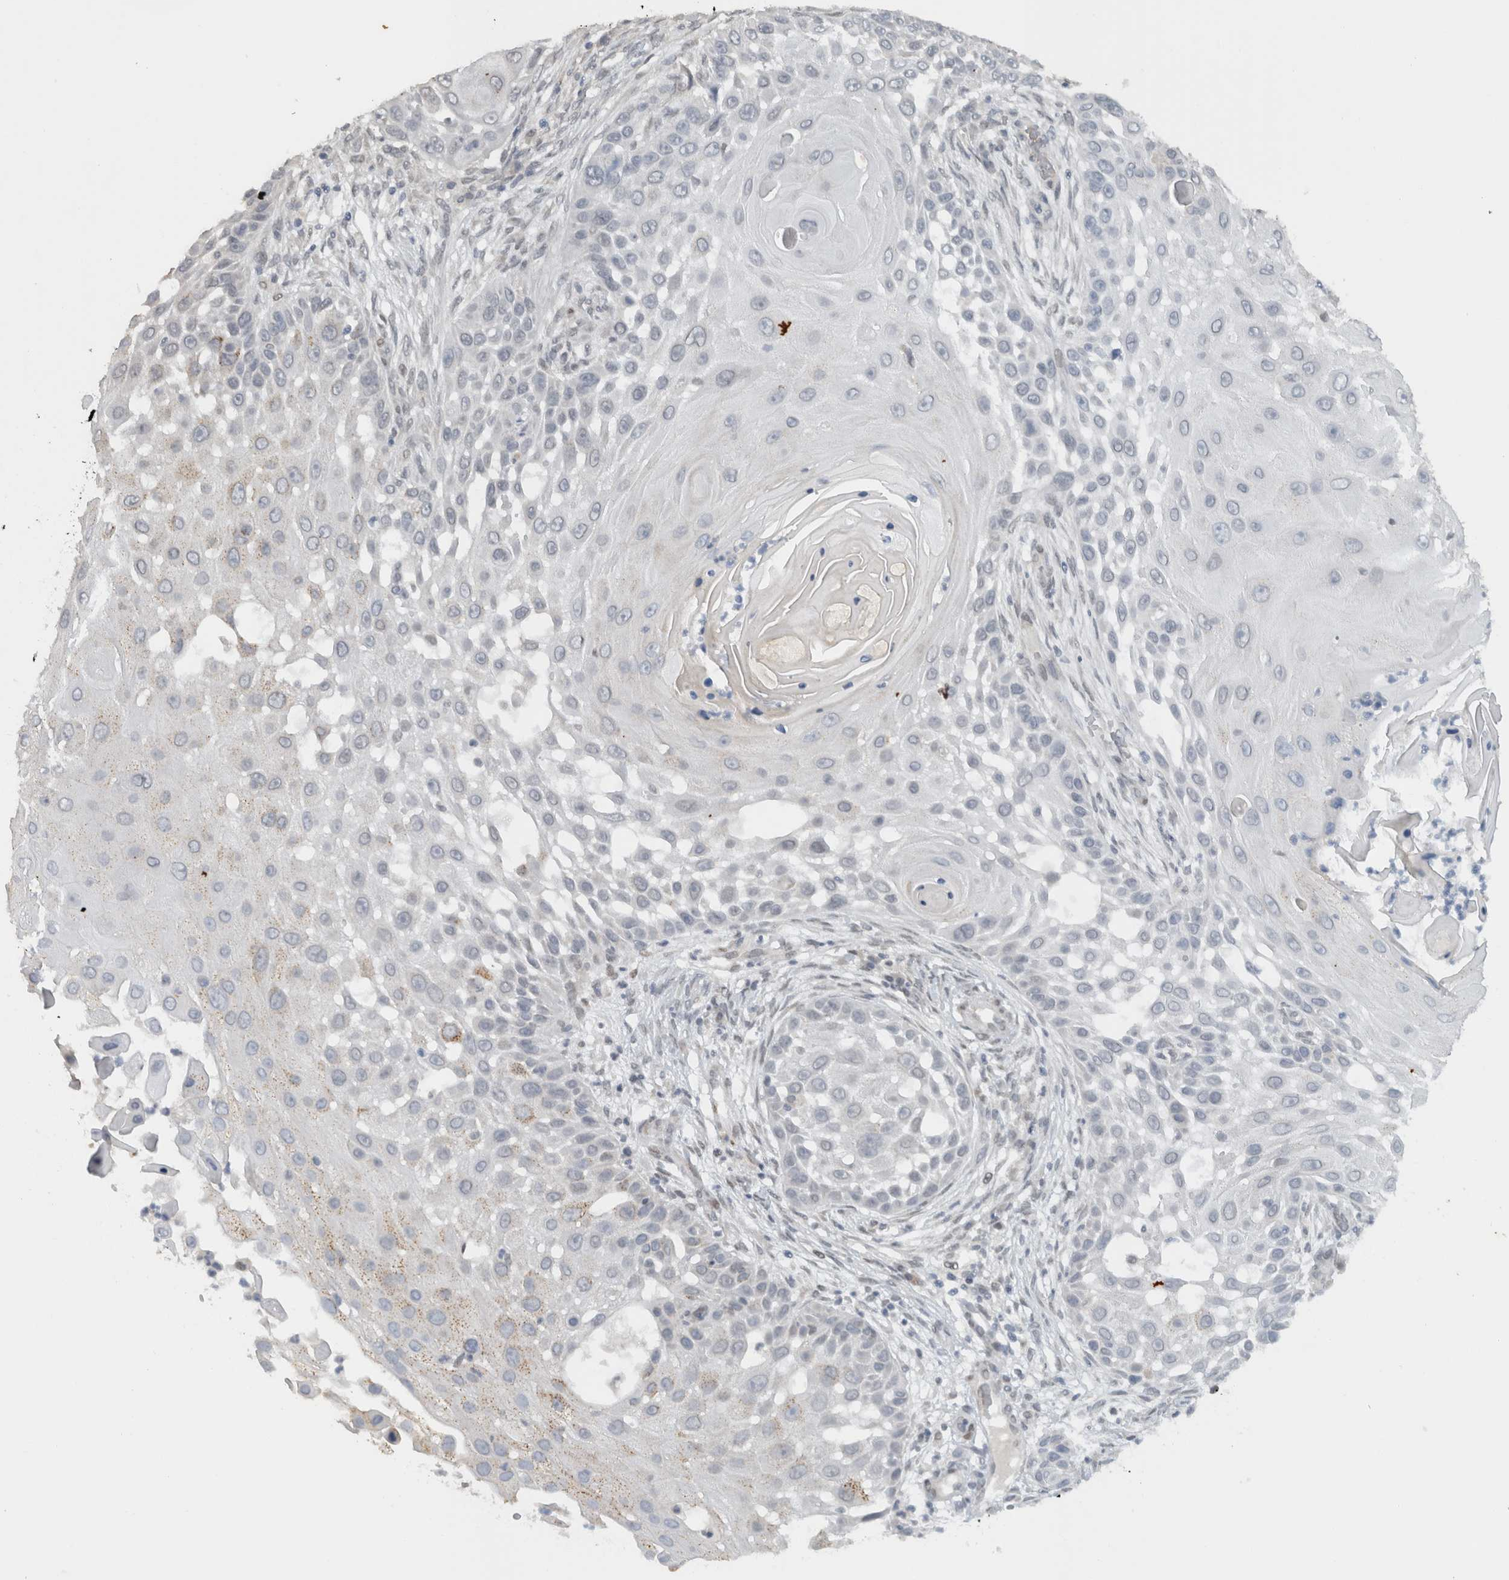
{"staining": {"intensity": "weak", "quantity": "<25%", "location": "cytoplasmic/membranous"}, "tissue": "skin cancer", "cell_type": "Tumor cells", "image_type": "cancer", "snomed": [{"axis": "morphology", "description": "Squamous cell carcinoma, NOS"}, {"axis": "topography", "description": "Skin"}], "caption": "This histopathology image is of skin cancer (squamous cell carcinoma) stained with immunohistochemistry (IHC) to label a protein in brown with the nuclei are counter-stained blue. There is no staining in tumor cells.", "gene": "HNRNPR", "patient": {"sex": "female", "age": 44}}